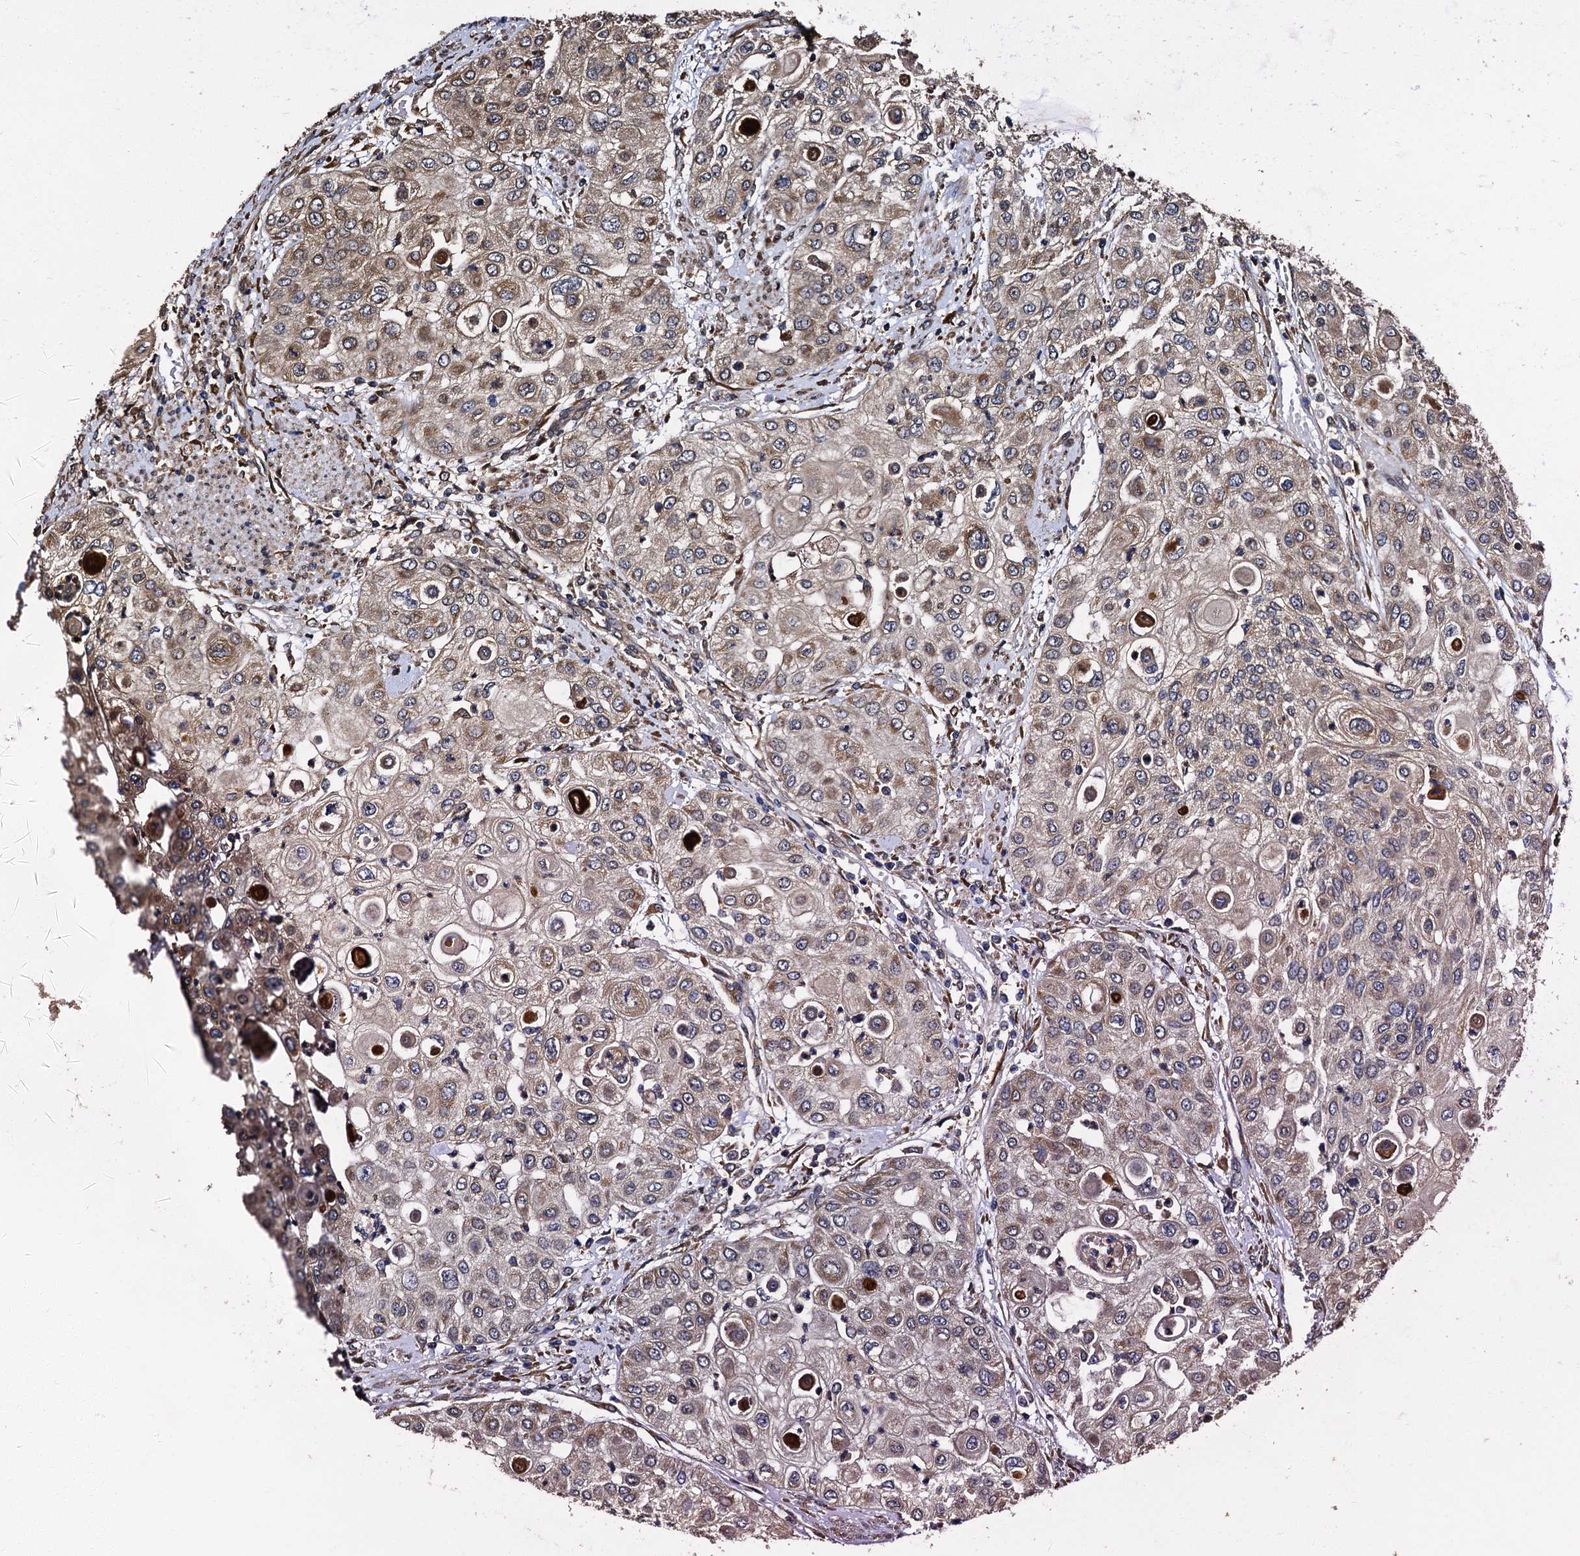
{"staining": {"intensity": "weak", "quantity": ">75%", "location": "cytoplasmic/membranous"}, "tissue": "urothelial cancer", "cell_type": "Tumor cells", "image_type": "cancer", "snomed": [{"axis": "morphology", "description": "Urothelial carcinoma, High grade"}, {"axis": "topography", "description": "Urinary bladder"}], "caption": "DAB (3,3'-diaminobenzidine) immunohistochemical staining of human urothelial cancer exhibits weak cytoplasmic/membranous protein staining in approximately >75% of tumor cells.", "gene": "MIER2", "patient": {"sex": "female", "age": 79}}